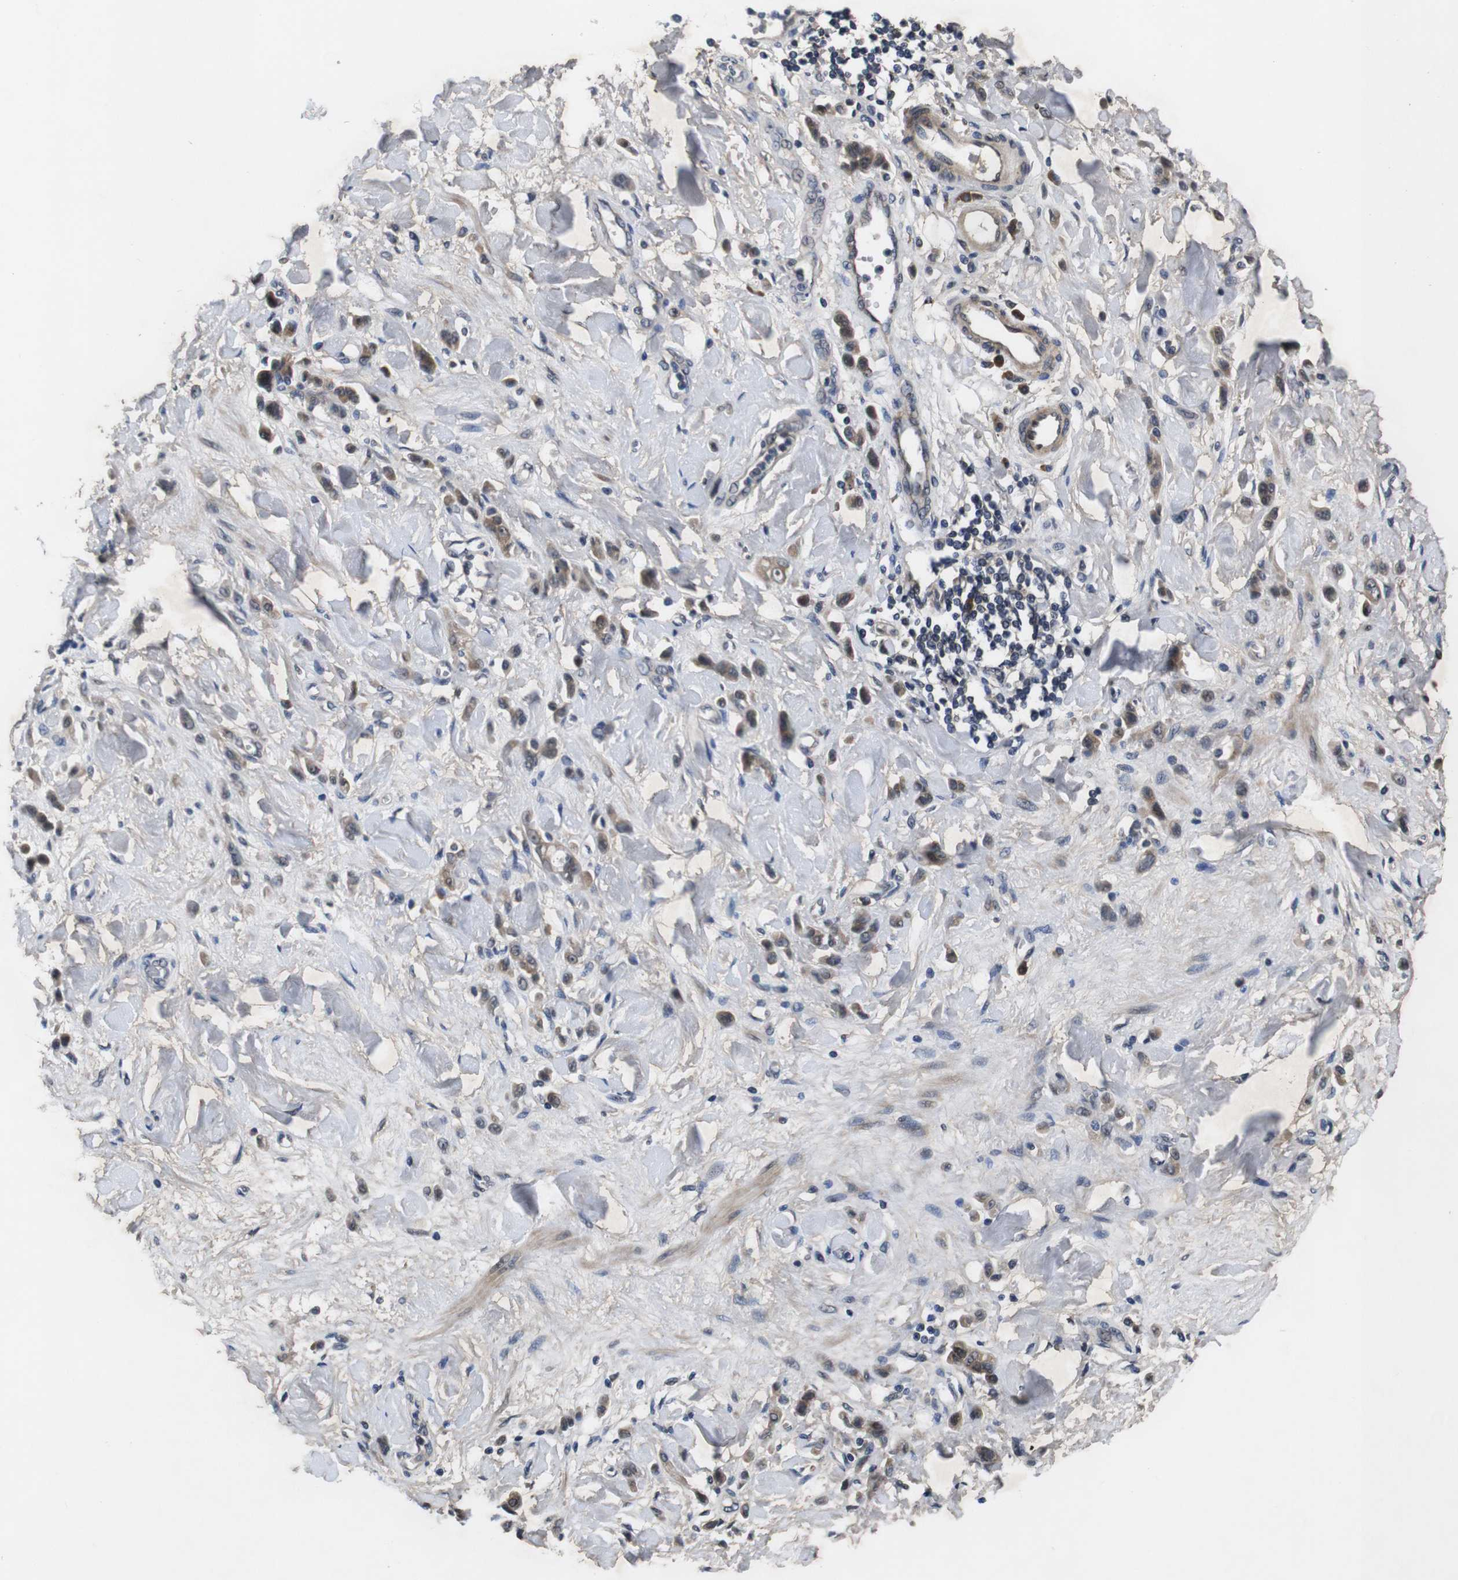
{"staining": {"intensity": "weak", "quantity": ">75%", "location": "cytoplasmic/membranous"}, "tissue": "stomach cancer", "cell_type": "Tumor cells", "image_type": "cancer", "snomed": [{"axis": "morphology", "description": "Normal tissue, NOS"}, {"axis": "morphology", "description": "Adenocarcinoma, NOS"}, {"axis": "topography", "description": "Stomach"}], "caption": "Protein staining exhibits weak cytoplasmic/membranous positivity in about >75% of tumor cells in stomach adenocarcinoma.", "gene": "ZBTB46", "patient": {"sex": "male", "age": 82}}